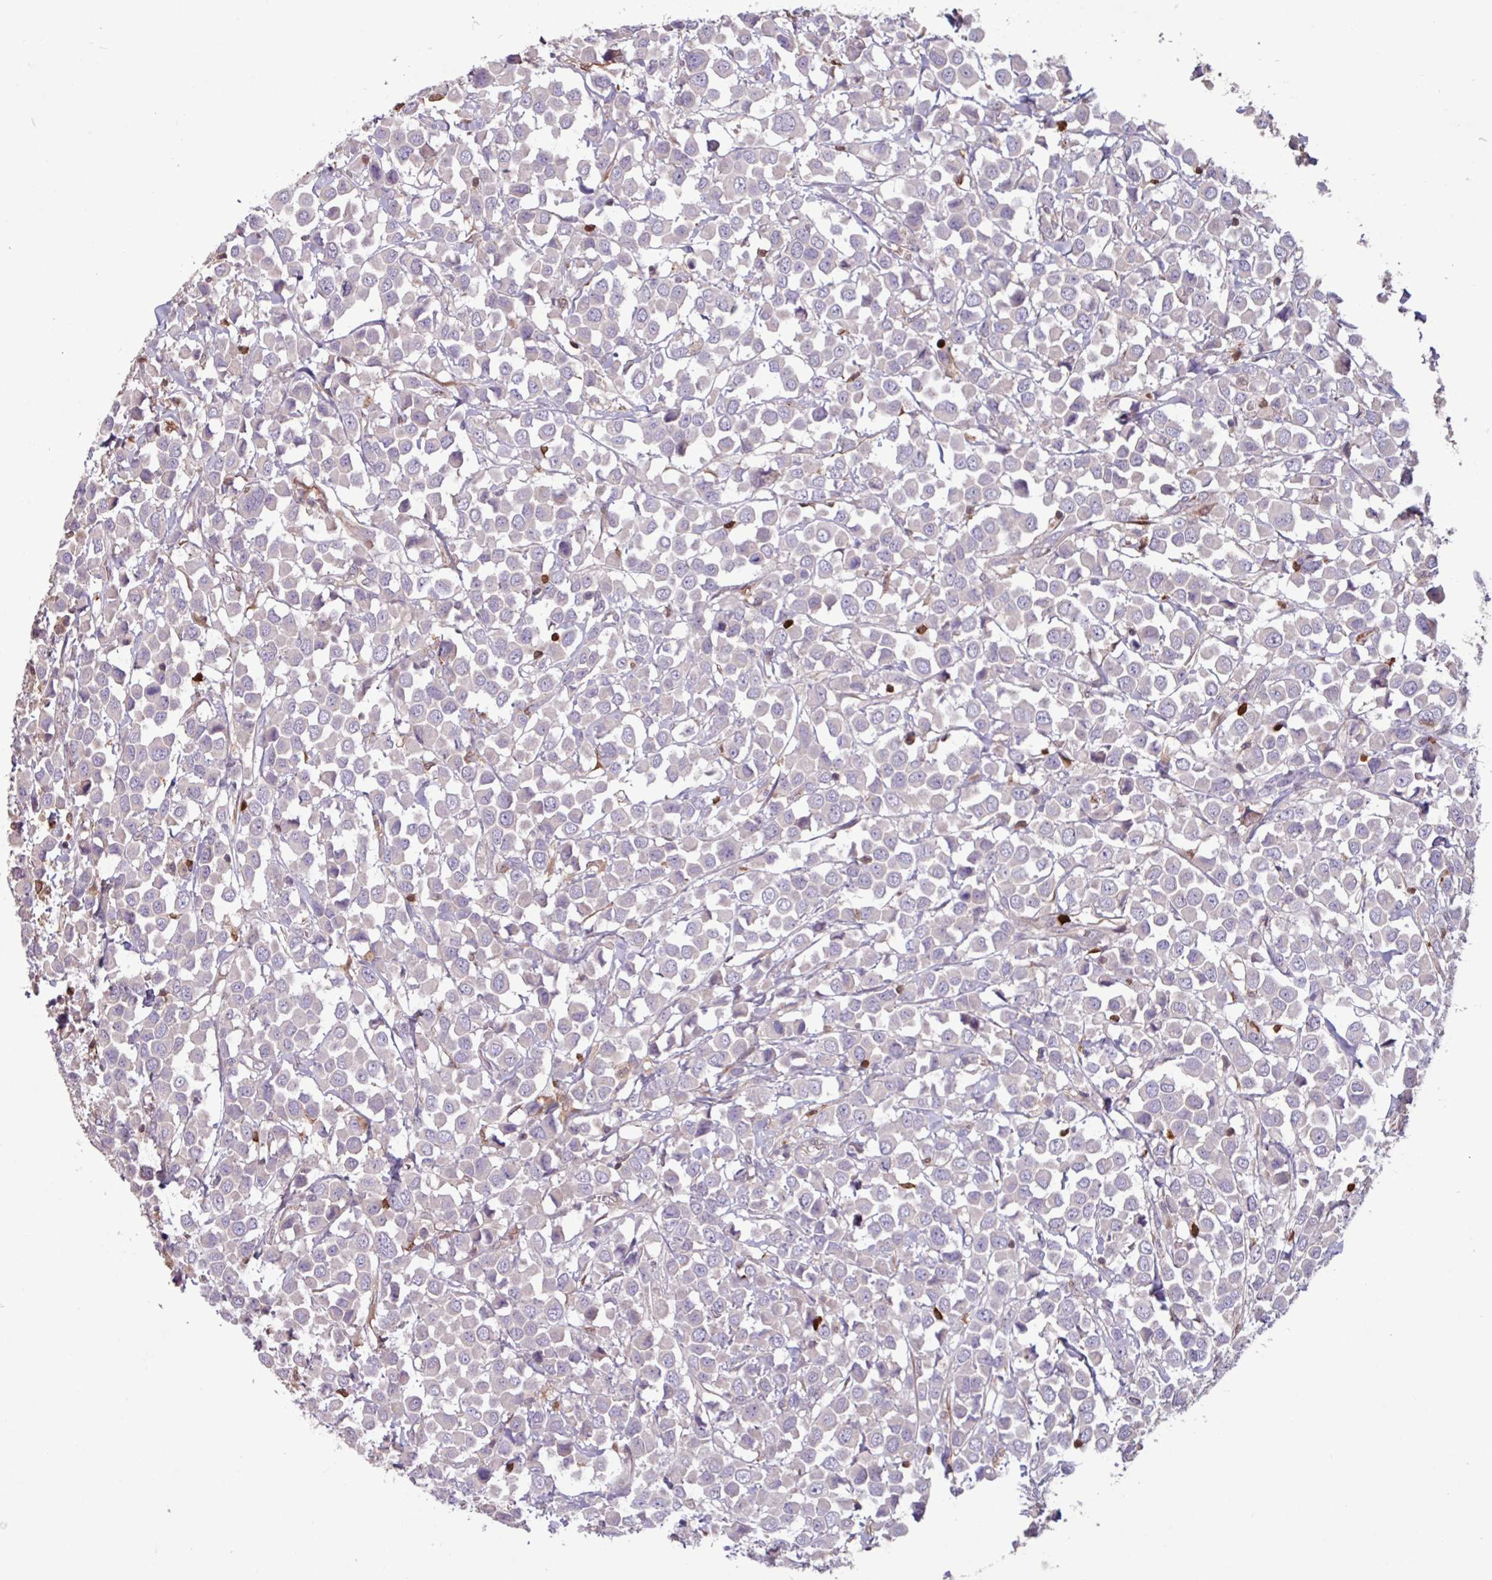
{"staining": {"intensity": "negative", "quantity": "none", "location": "none"}, "tissue": "breast cancer", "cell_type": "Tumor cells", "image_type": "cancer", "snomed": [{"axis": "morphology", "description": "Duct carcinoma"}, {"axis": "topography", "description": "Breast"}], "caption": "A photomicrograph of breast cancer stained for a protein reveals no brown staining in tumor cells. (DAB immunohistochemistry (IHC) with hematoxylin counter stain).", "gene": "SEC61G", "patient": {"sex": "female", "age": 61}}